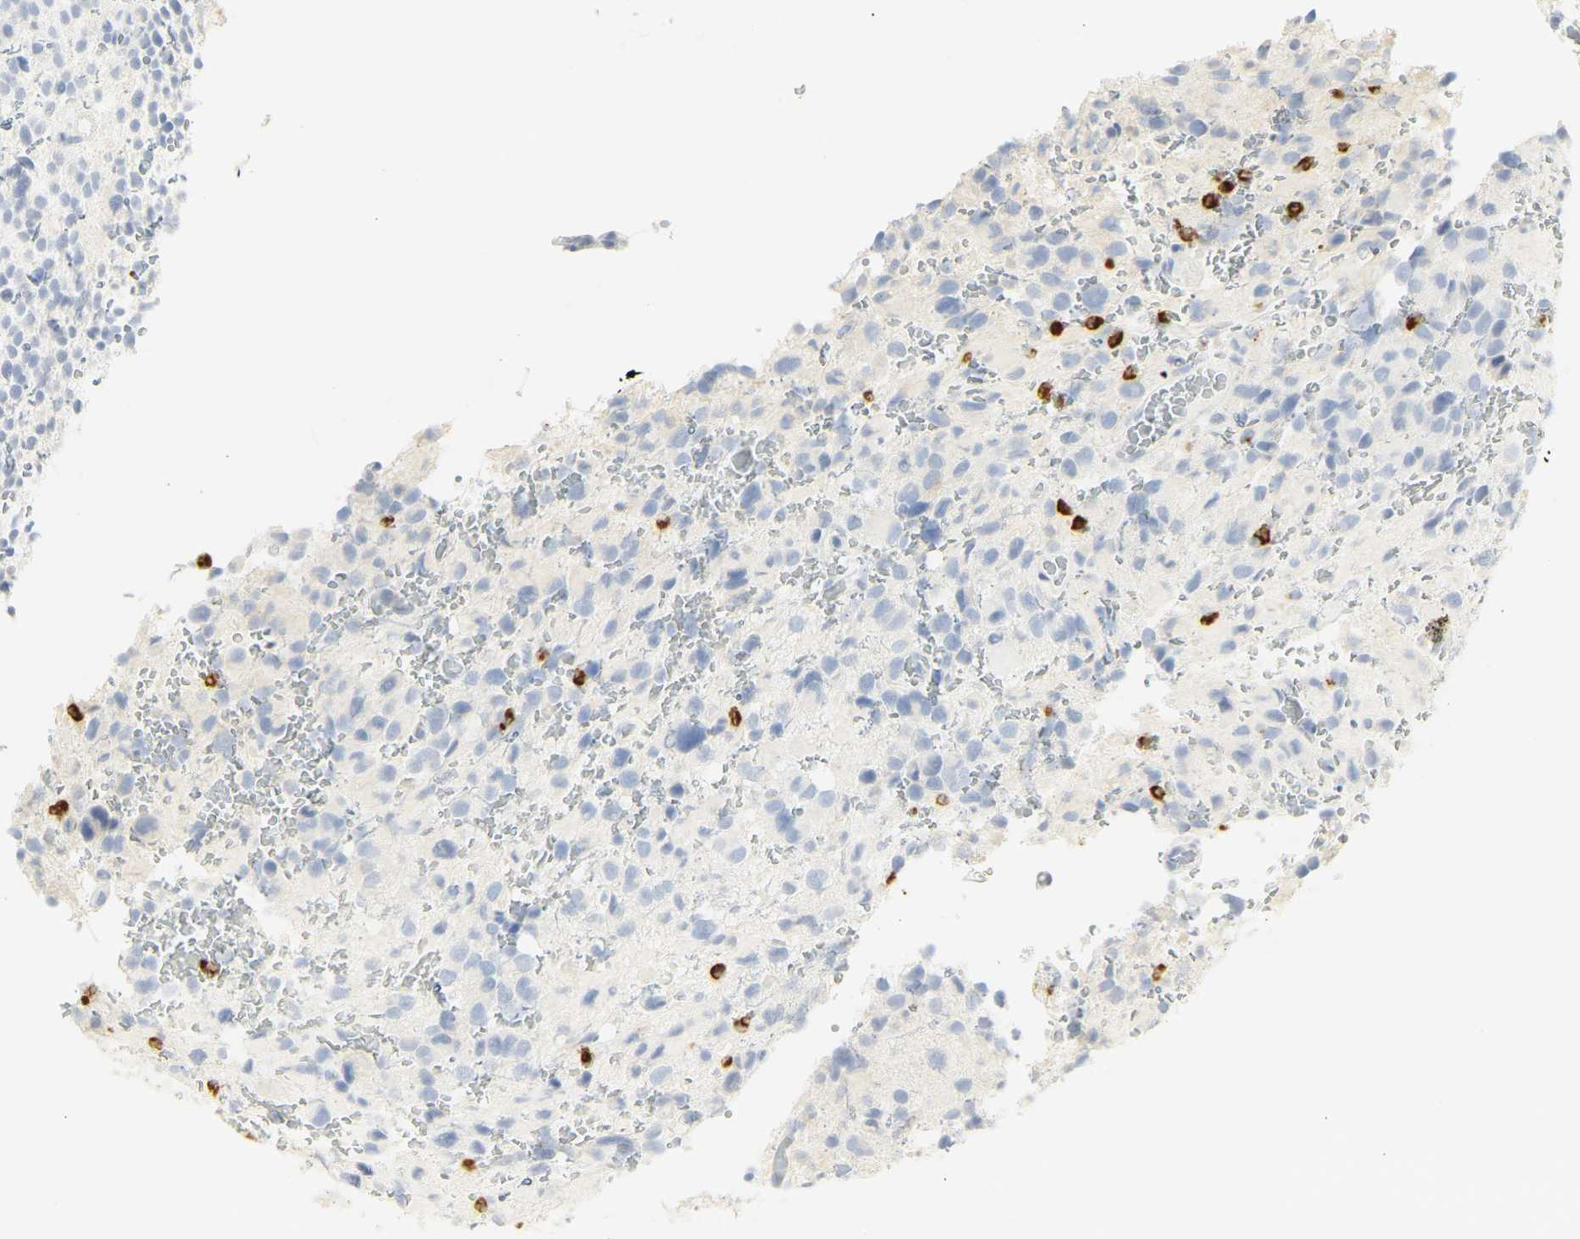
{"staining": {"intensity": "negative", "quantity": "none", "location": "none"}, "tissue": "glioma", "cell_type": "Tumor cells", "image_type": "cancer", "snomed": [{"axis": "morphology", "description": "Glioma, malignant, High grade"}, {"axis": "topography", "description": "Brain"}], "caption": "Human glioma stained for a protein using immunohistochemistry displays no staining in tumor cells.", "gene": "CEACAM5", "patient": {"sex": "male", "age": 48}}